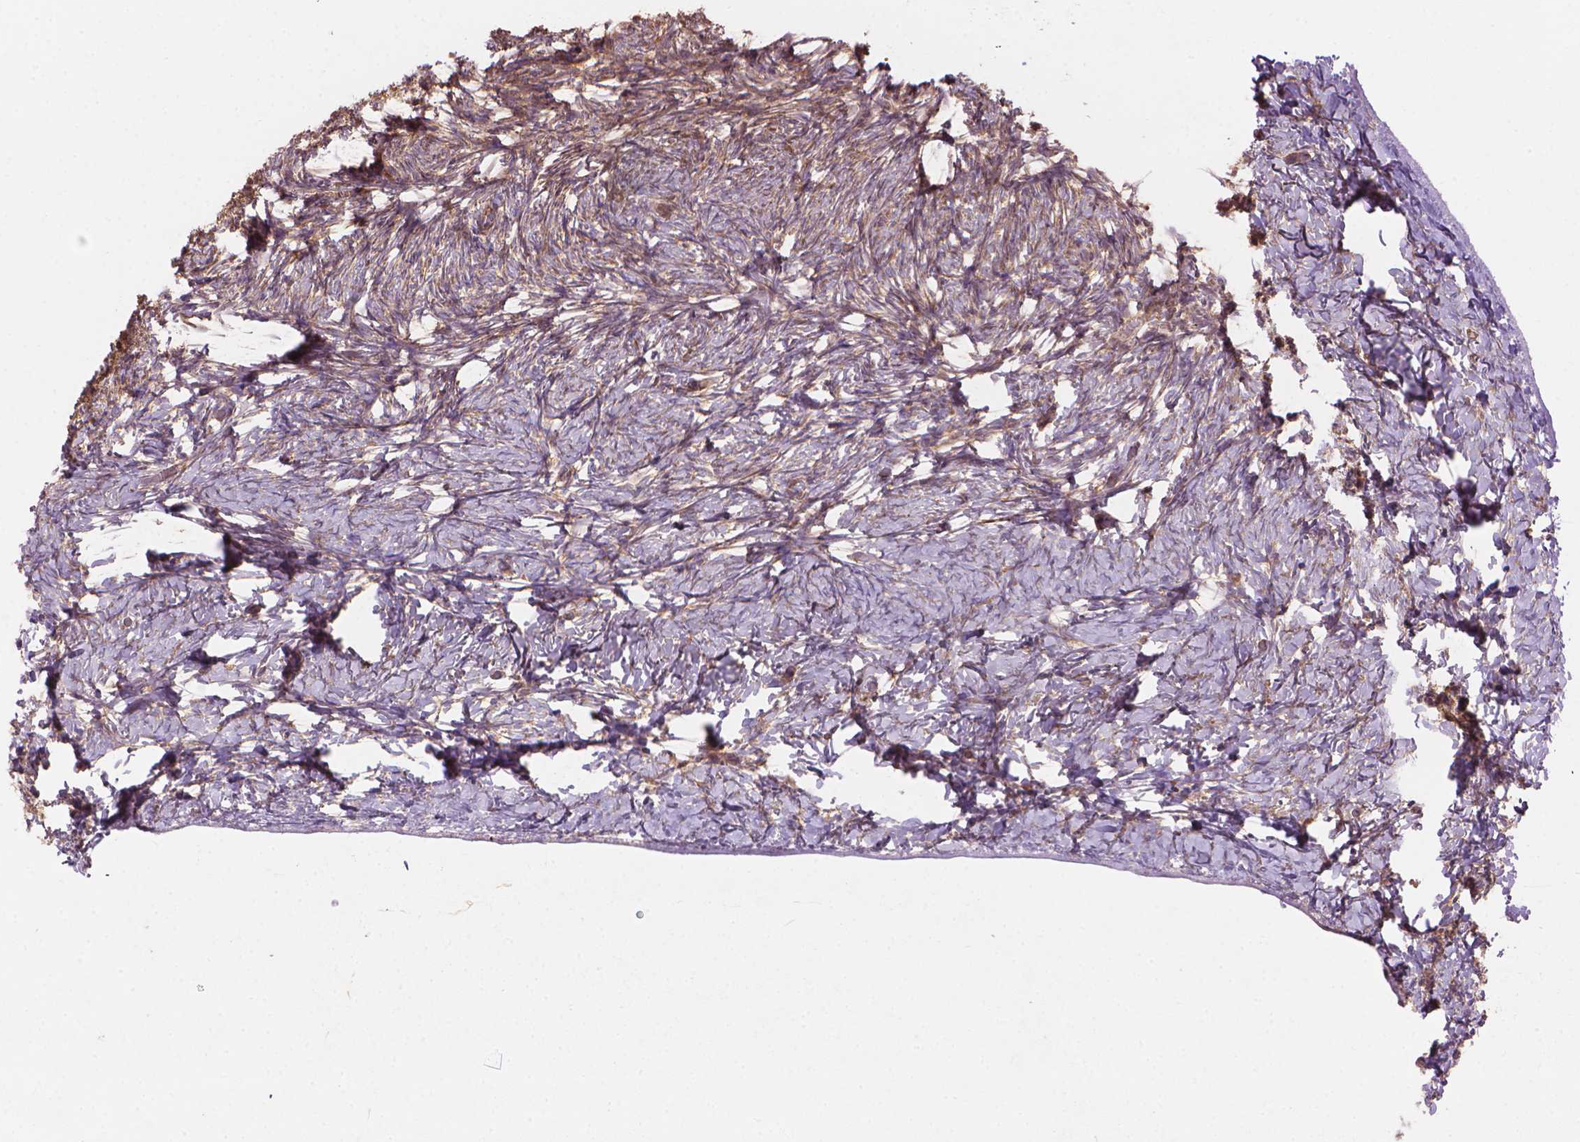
{"staining": {"intensity": "moderate", "quantity": ">75%", "location": "cytoplasmic/membranous"}, "tissue": "ovary", "cell_type": "Follicle cells", "image_type": "normal", "snomed": [{"axis": "morphology", "description": "Normal tissue, NOS"}, {"axis": "topography", "description": "Ovary"}], "caption": "Approximately >75% of follicle cells in benign human ovary demonstrate moderate cytoplasmic/membranous protein expression as visualized by brown immunohistochemical staining.", "gene": "VARS2", "patient": {"sex": "female", "age": 39}}